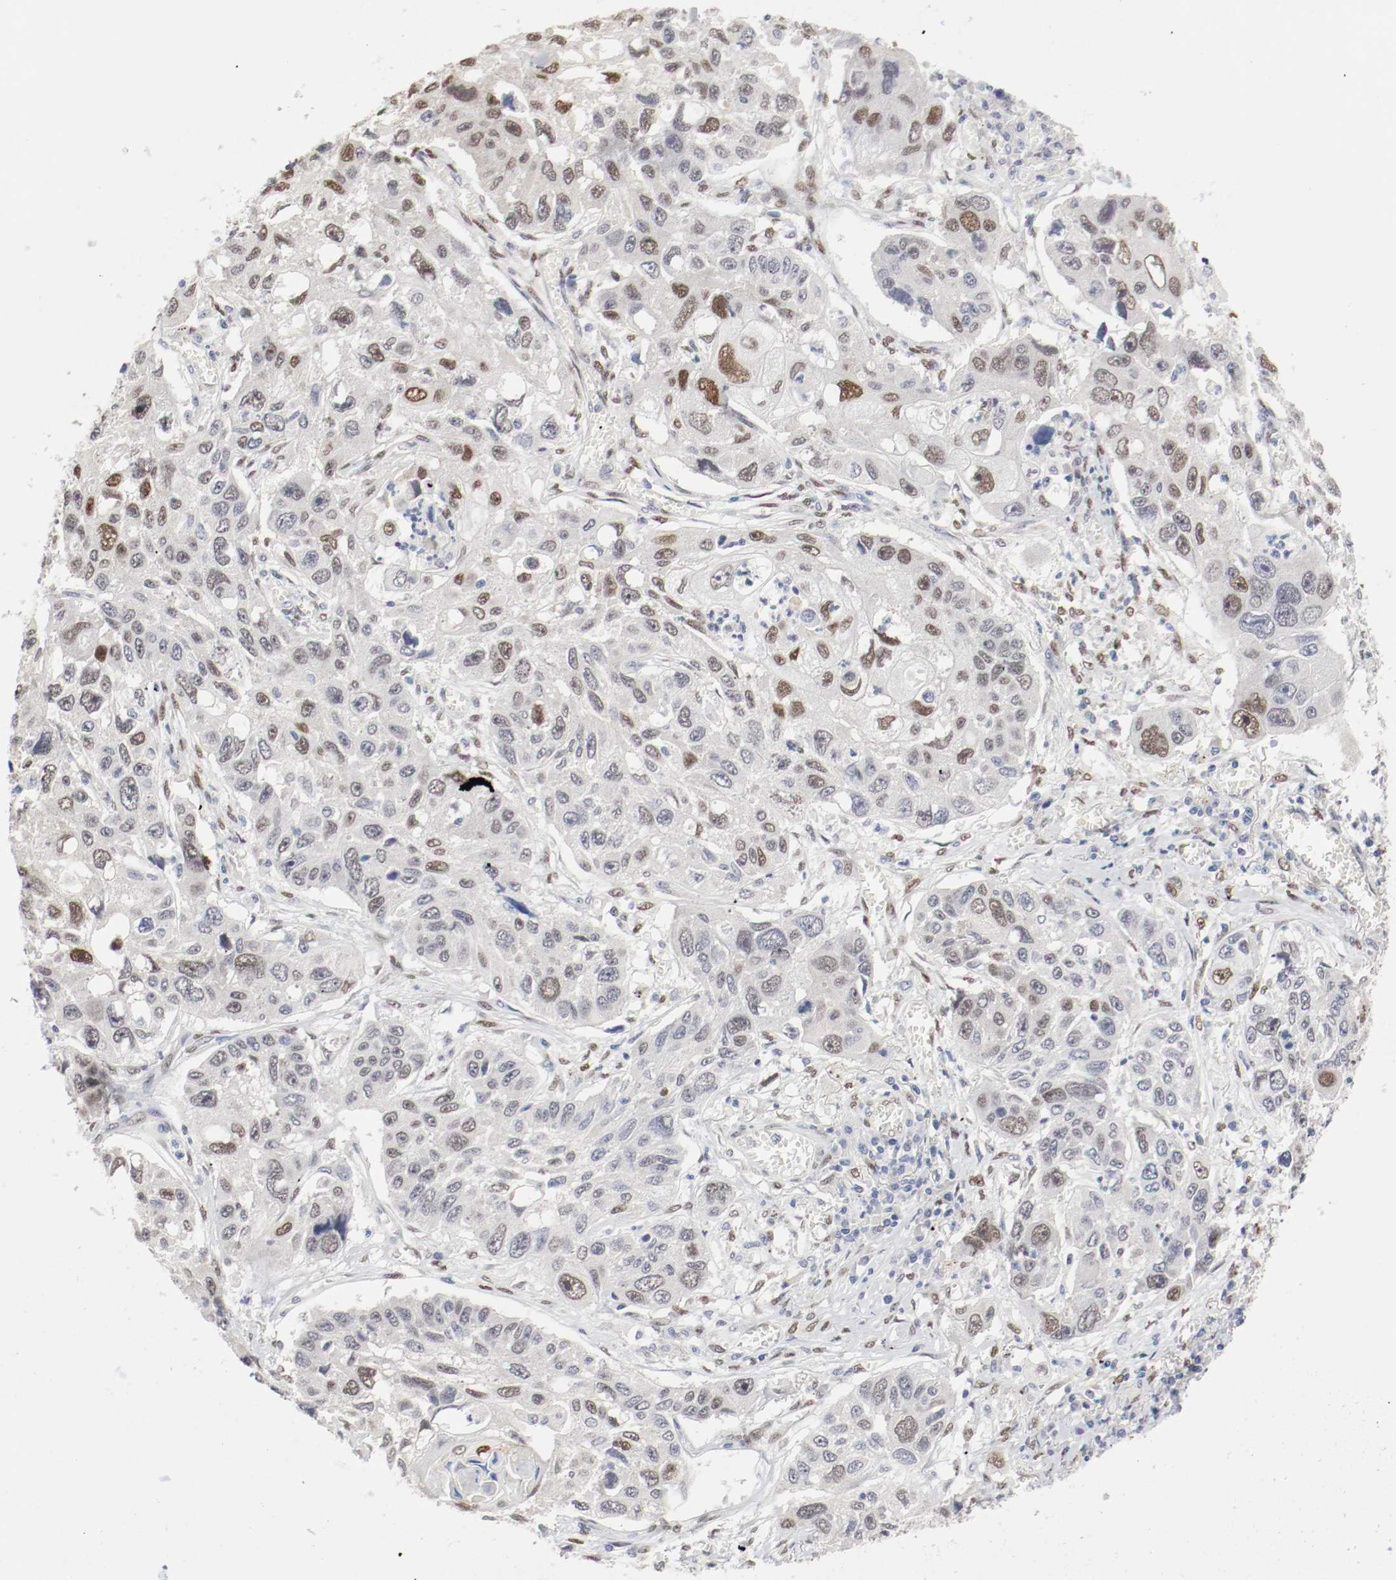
{"staining": {"intensity": "moderate", "quantity": "<25%", "location": "nuclear"}, "tissue": "lung cancer", "cell_type": "Tumor cells", "image_type": "cancer", "snomed": [{"axis": "morphology", "description": "Squamous cell carcinoma, NOS"}, {"axis": "topography", "description": "Lung"}], "caption": "High-power microscopy captured an immunohistochemistry (IHC) photomicrograph of lung cancer (squamous cell carcinoma), revealing moderate nuclear expression in approximately <25% of tumor cells.", "gene": "FOSL2", "patient": {"sex": "male", "age": 71}}